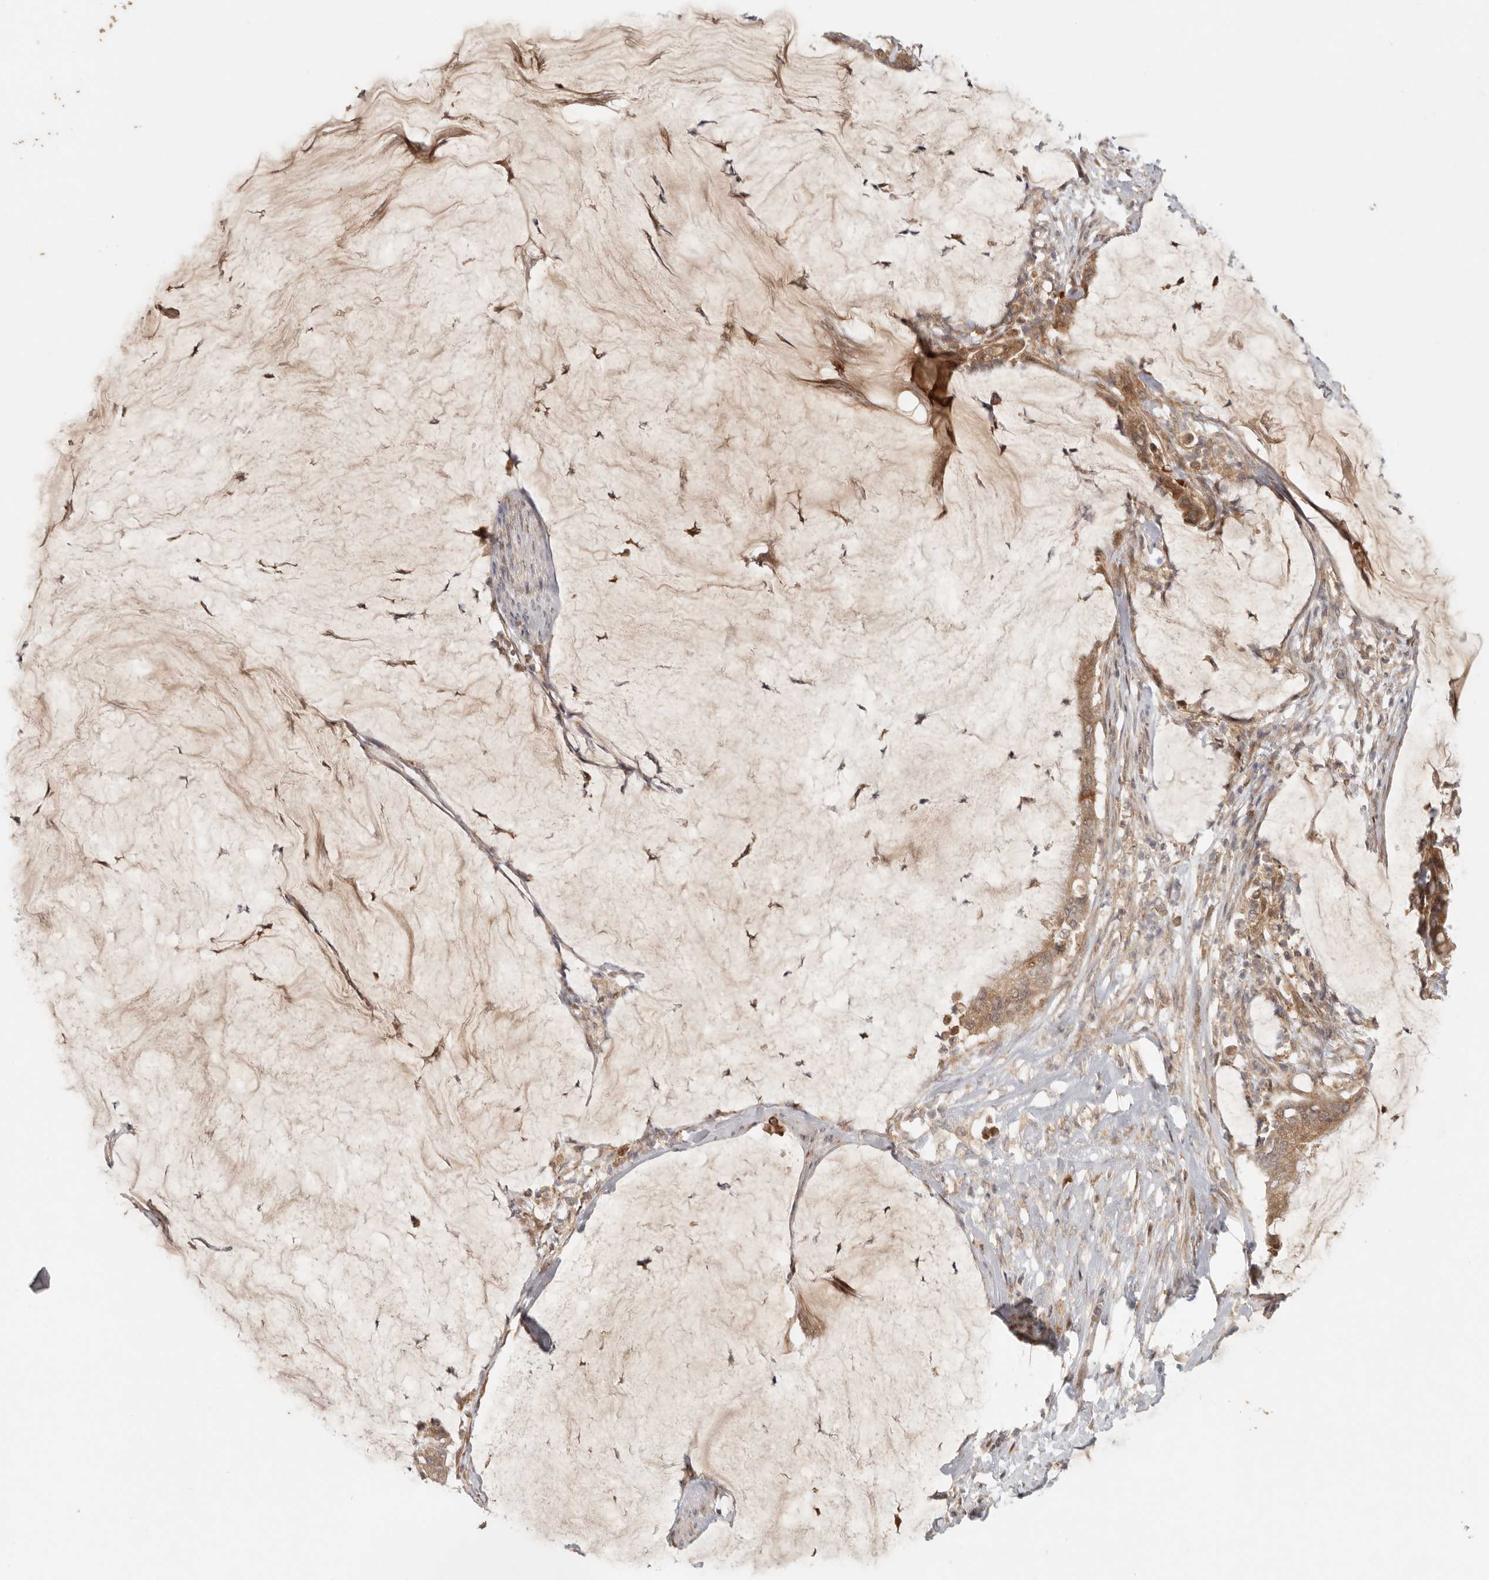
{"staining": {"intensity": "moderate", "quantity": ">75%", "location": "cytoplasmic/membranous"}, "tissue": "pancreatic cancer", "cell_type": "Tumor cells", "image_type": "cancer", "snomed": [{"axis": "morphology", "description": "Adenocarcinoma, NOS"}, {"axis": "topography", "description": "Pancreas"}], "caption": "This is a photomicrograph of immunohistochemistry staining of pancreatic adenocarcinoma, which shows moderate positivity in the cytoplasmic/membranous of tumor cells.", "gene": "AHDC1", "patient": {"sex": "male", "age": 41}}